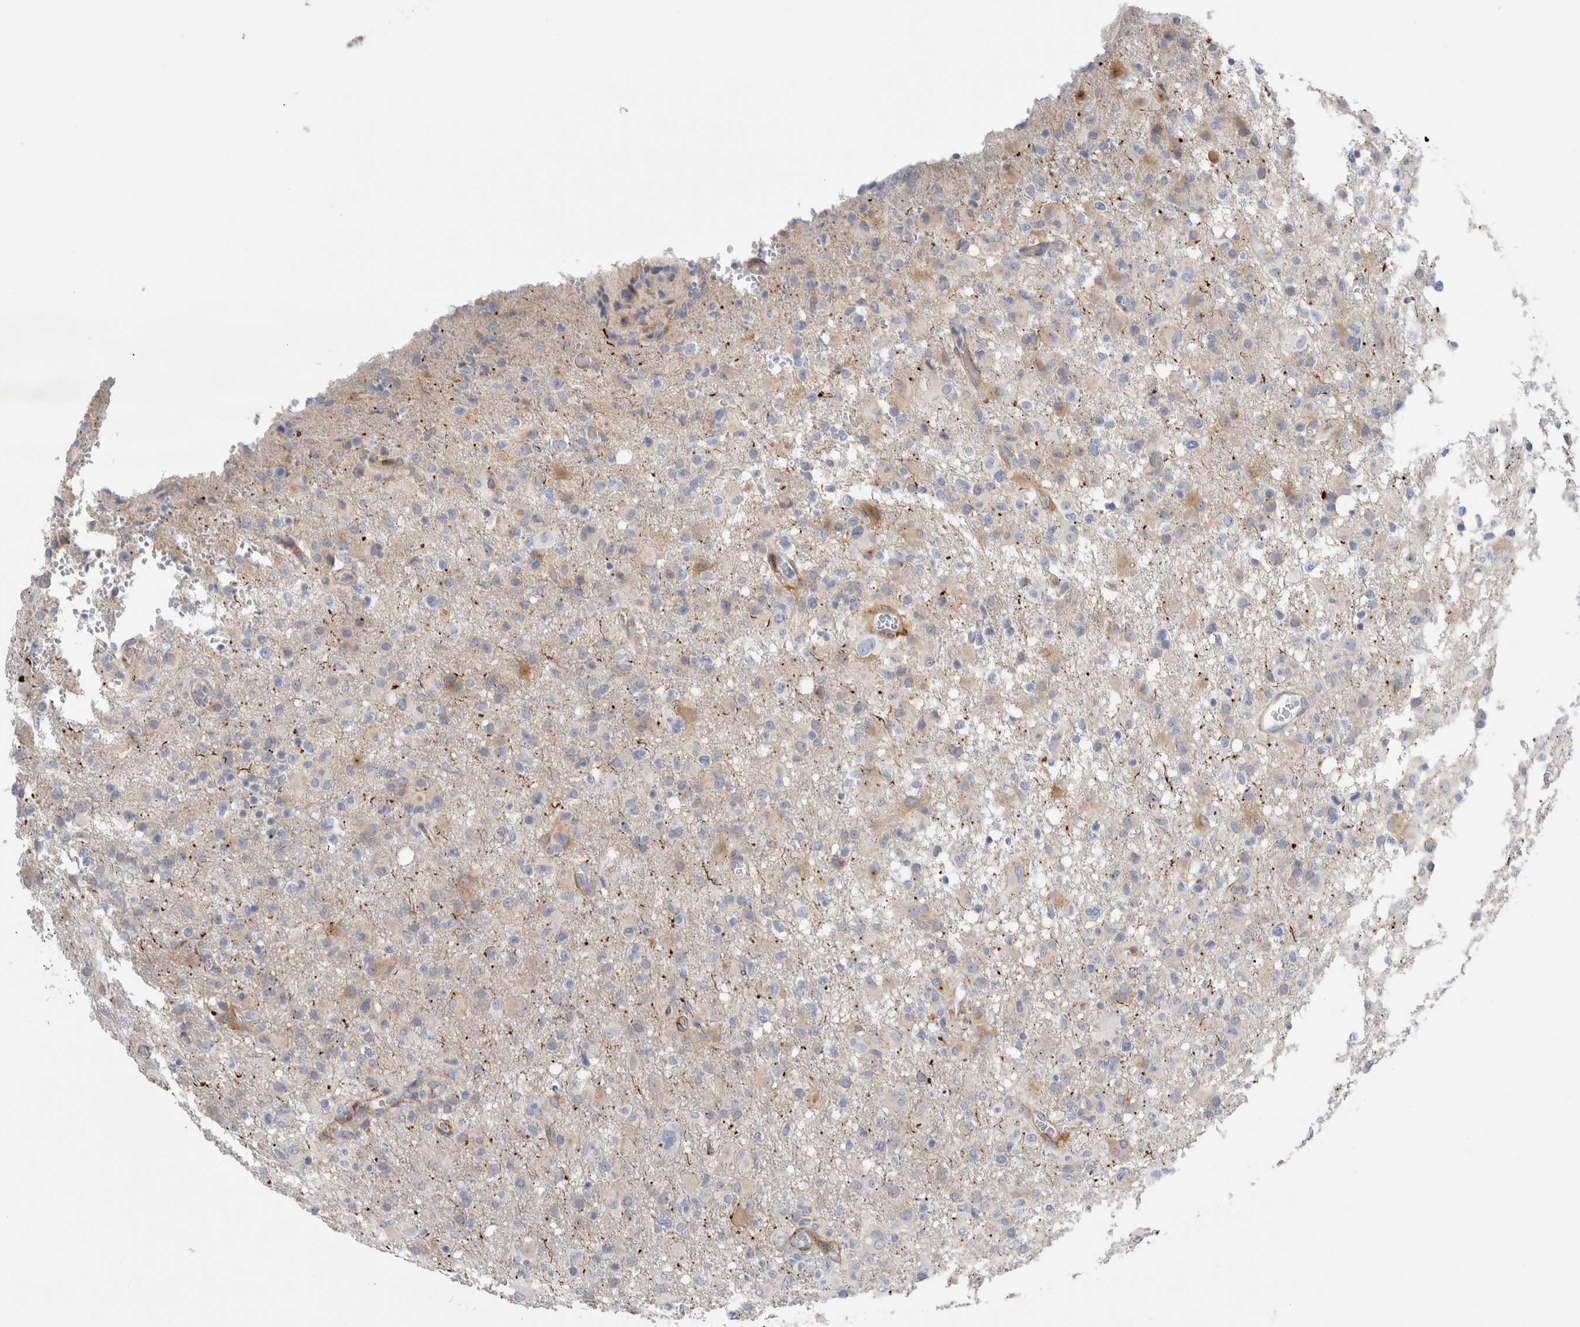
{"staining": {"intensity": "negative", "quantity": "none", "location": "none"}, "tissue": "glioma", "cell_type": "Tumor cells", "image_type": "cancer", "snomed": [{"axis": "morphology", "description": "Glioma, malignant, High grade"}, {"axis": "topography", "description": "Brain"}], "caption": "A photomicrograph of malignant glioma (high-grade) stained for a protein reveals no brown staining in tumor cells.", "gene": "SLC20A2", "patient": {"sex": "female", "age": 57}}